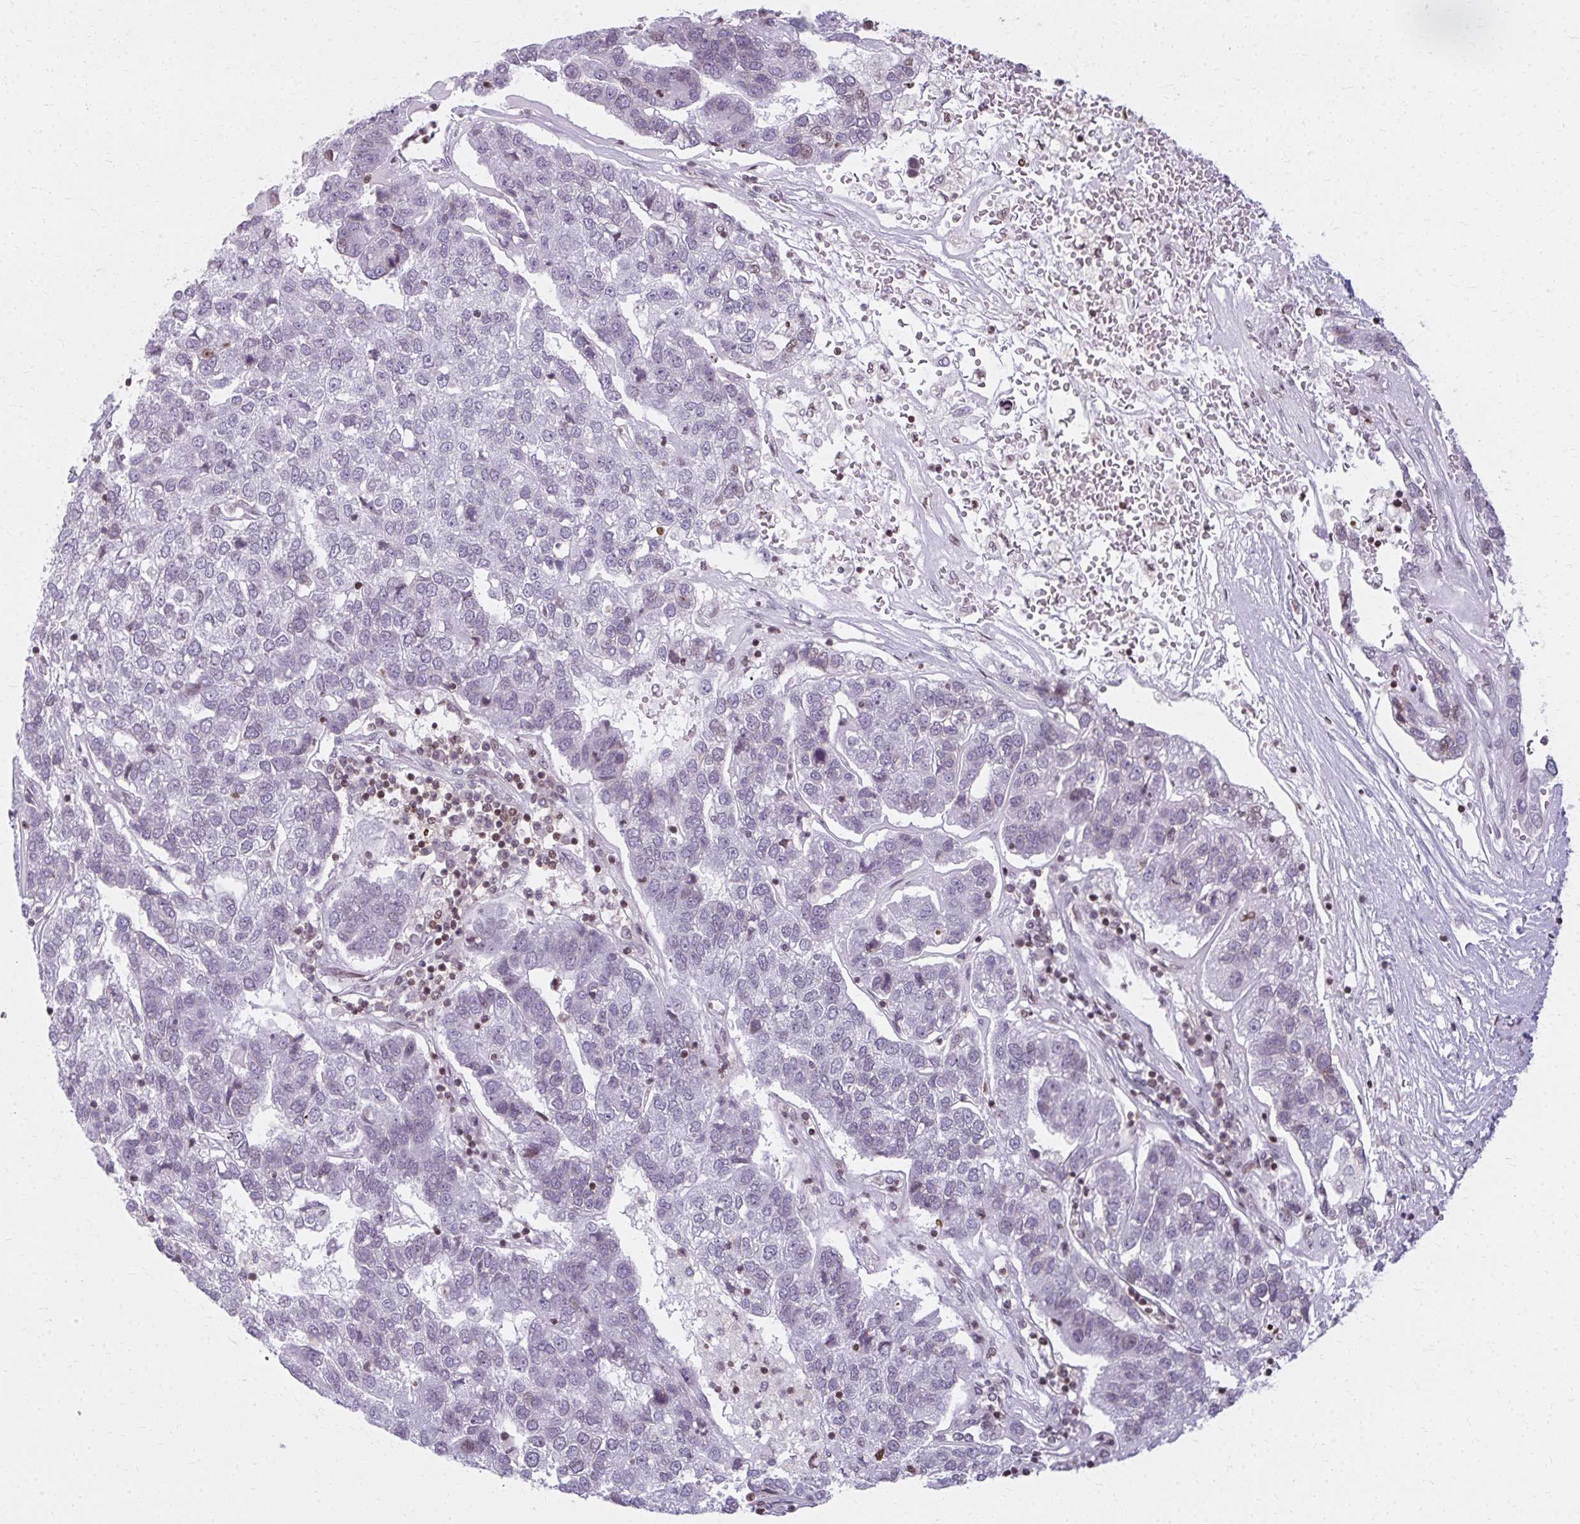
{"staining": {"intensity": "negative", "quantity": "none", "location": "none"}, "tissue": "pancreatic cancer", "cell_type": "Tumor cells", "image_type": "cancer", "snomed": [{"axis": "morphology", "description": "Adenocarcinoma, NOS"}, {"axis": "topography", "description": "Pancreas"}], "caption": "This is an immunohistochemistry (IHC) image of pancreatic cancer (adenocarcinoma). There is no staining in tumor cells.", "gene": "AP5M1", "patient": {"sex": "female", "age": 61}}